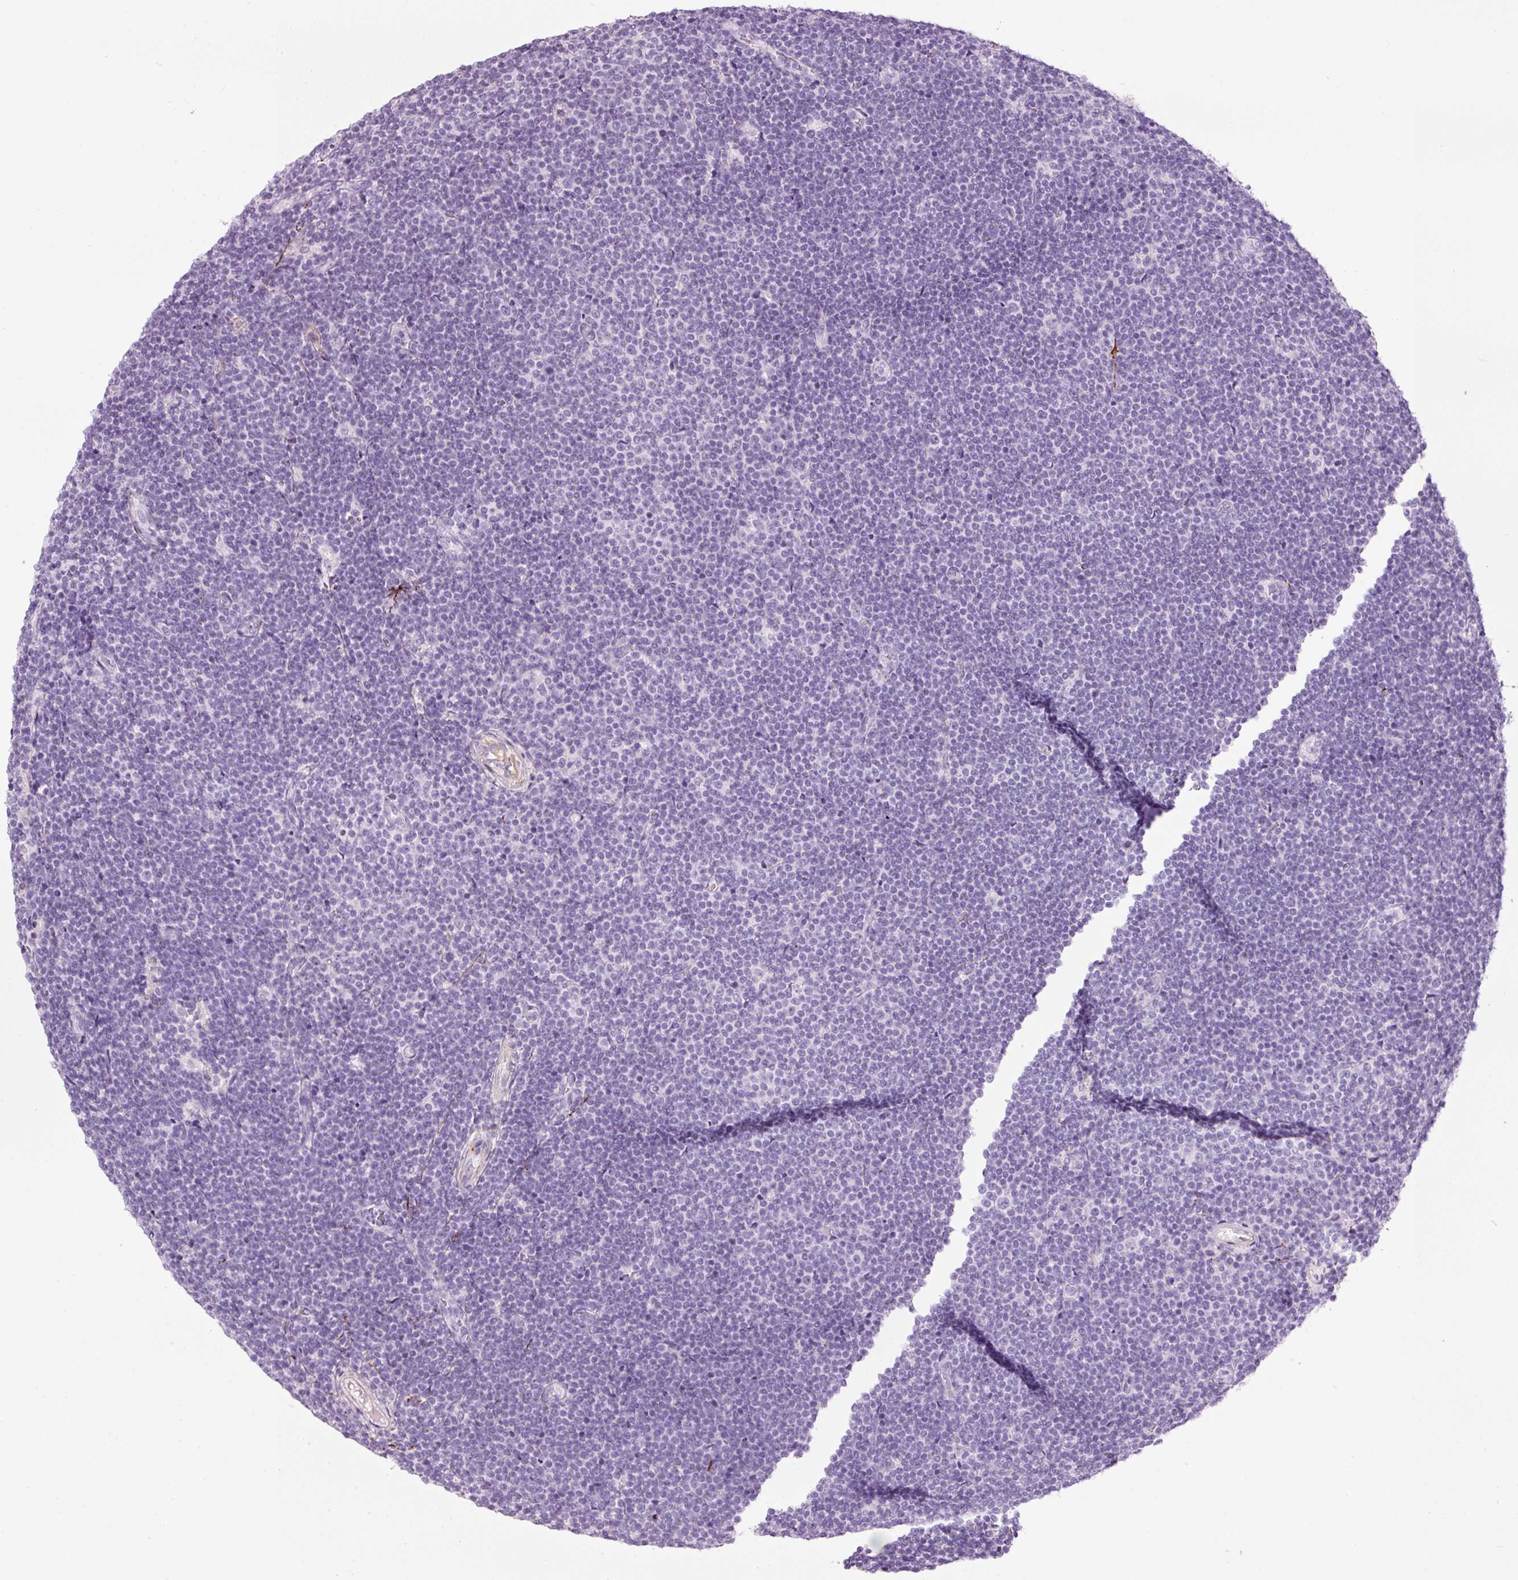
{"staining": {"intensity": "negative", "quantity": "none", "location": "none"}, "tissue": "lymphoma", "cell_type": "Tumor cells", "image_type": "cancer", "snomed": [{"axis": "morphology", "description": "Malignant lymphoma, non-Hodgkin's type, Low grade"}, {"axis": "topography", "description": "Lymph node"}], "caption": "Immunohistochemical staining of human lymphoma shows no significant positivity in tumor cells.", "gene": "MFAP4", "patient": {"sex": "male", "age": 48}}